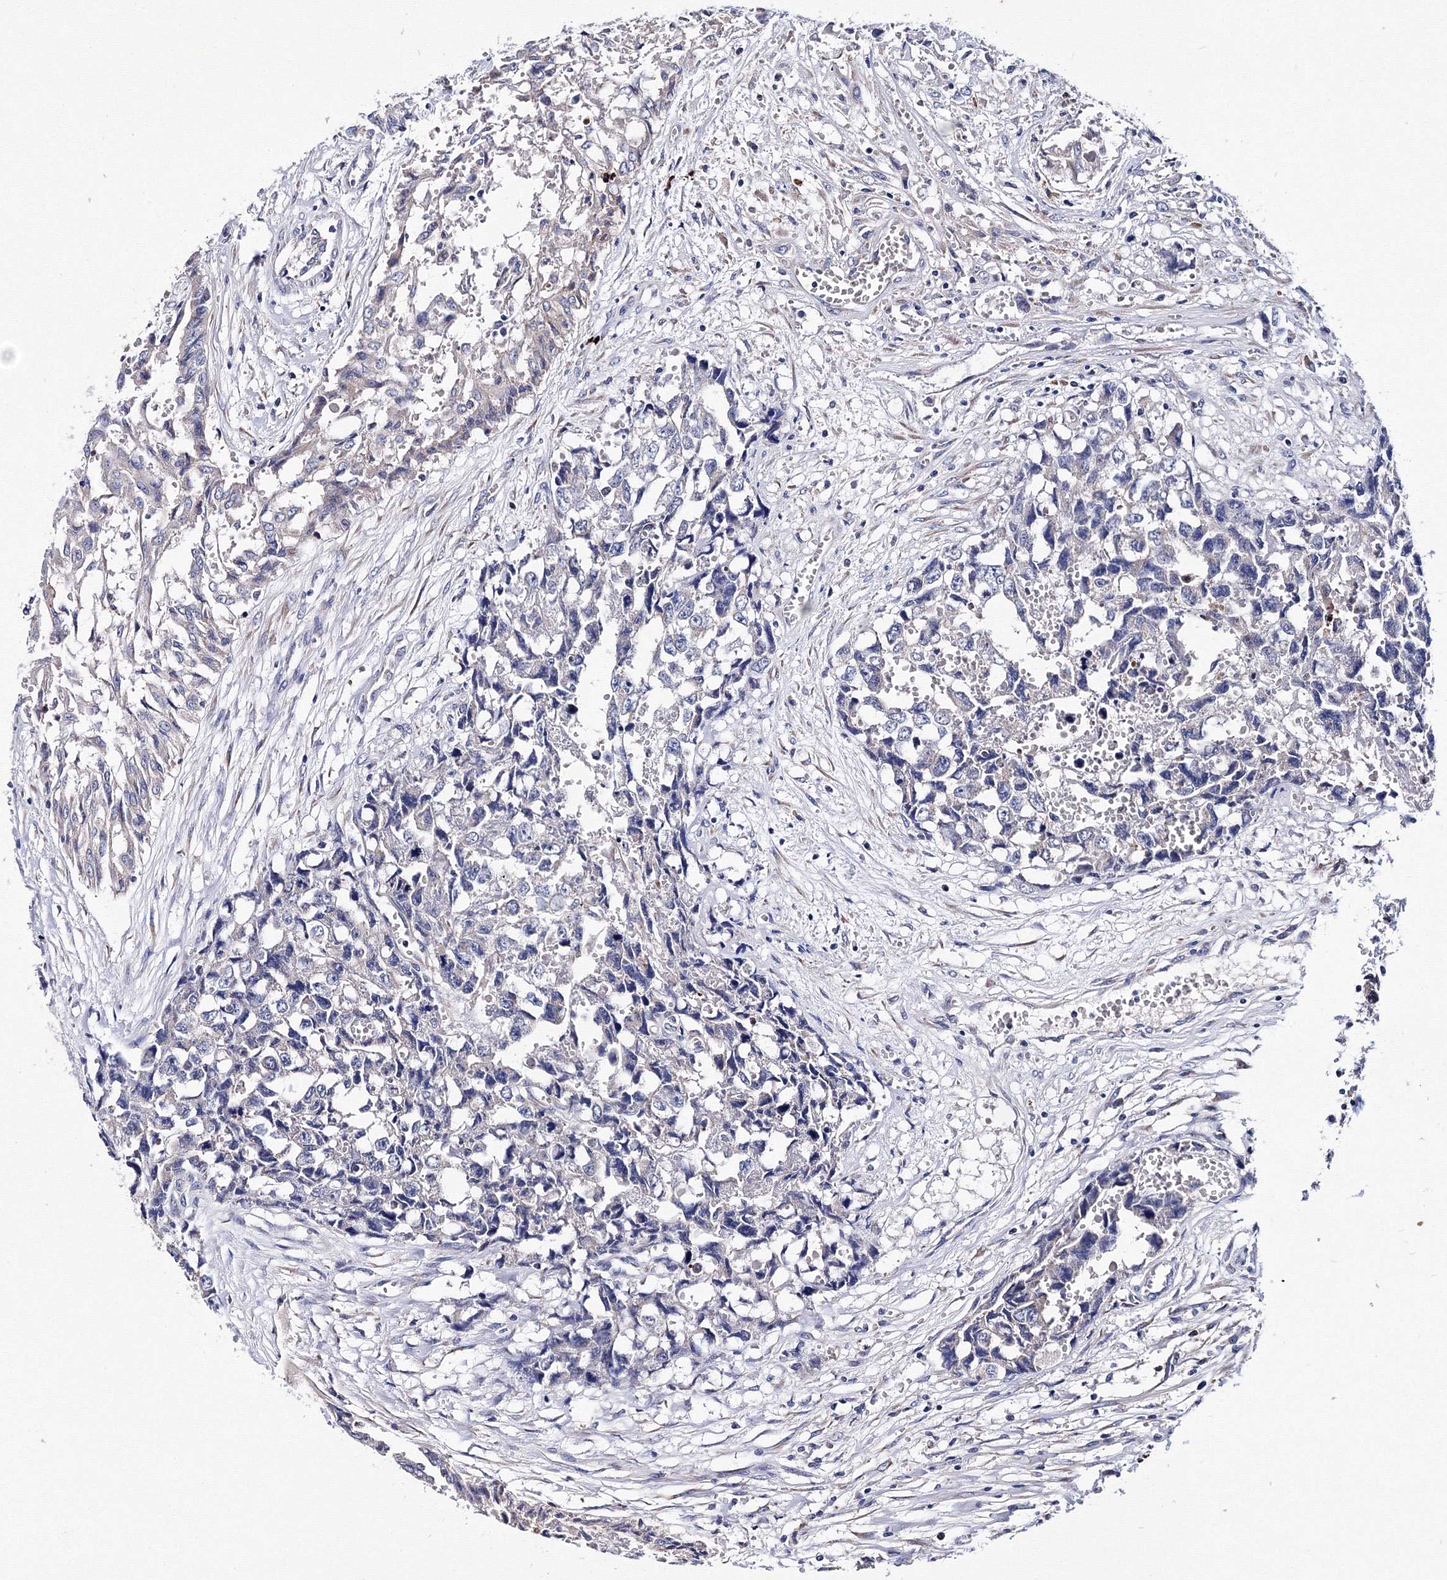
{"staining": {"intensity": "negative", "quantity": "none", "location": "none"}, "tissue": "testis cancer", "cell_type": "Tumor cells", "image_type": "cancer", "snomed": [{"axis": "morphology", "description": "Carcinoma, Embryonal, NOS"}, {"axis": "topography", "description": "Testis"}], "caption": "This histopathology image is of testis embryonal carcinoma stained with immunohistochemistry to label a protein in brown with the nuclei are counter-stained blue. There is no expression in tumor cells.", "gene": "TRPM2", "patient": {"sex": "male", "age": 31}}